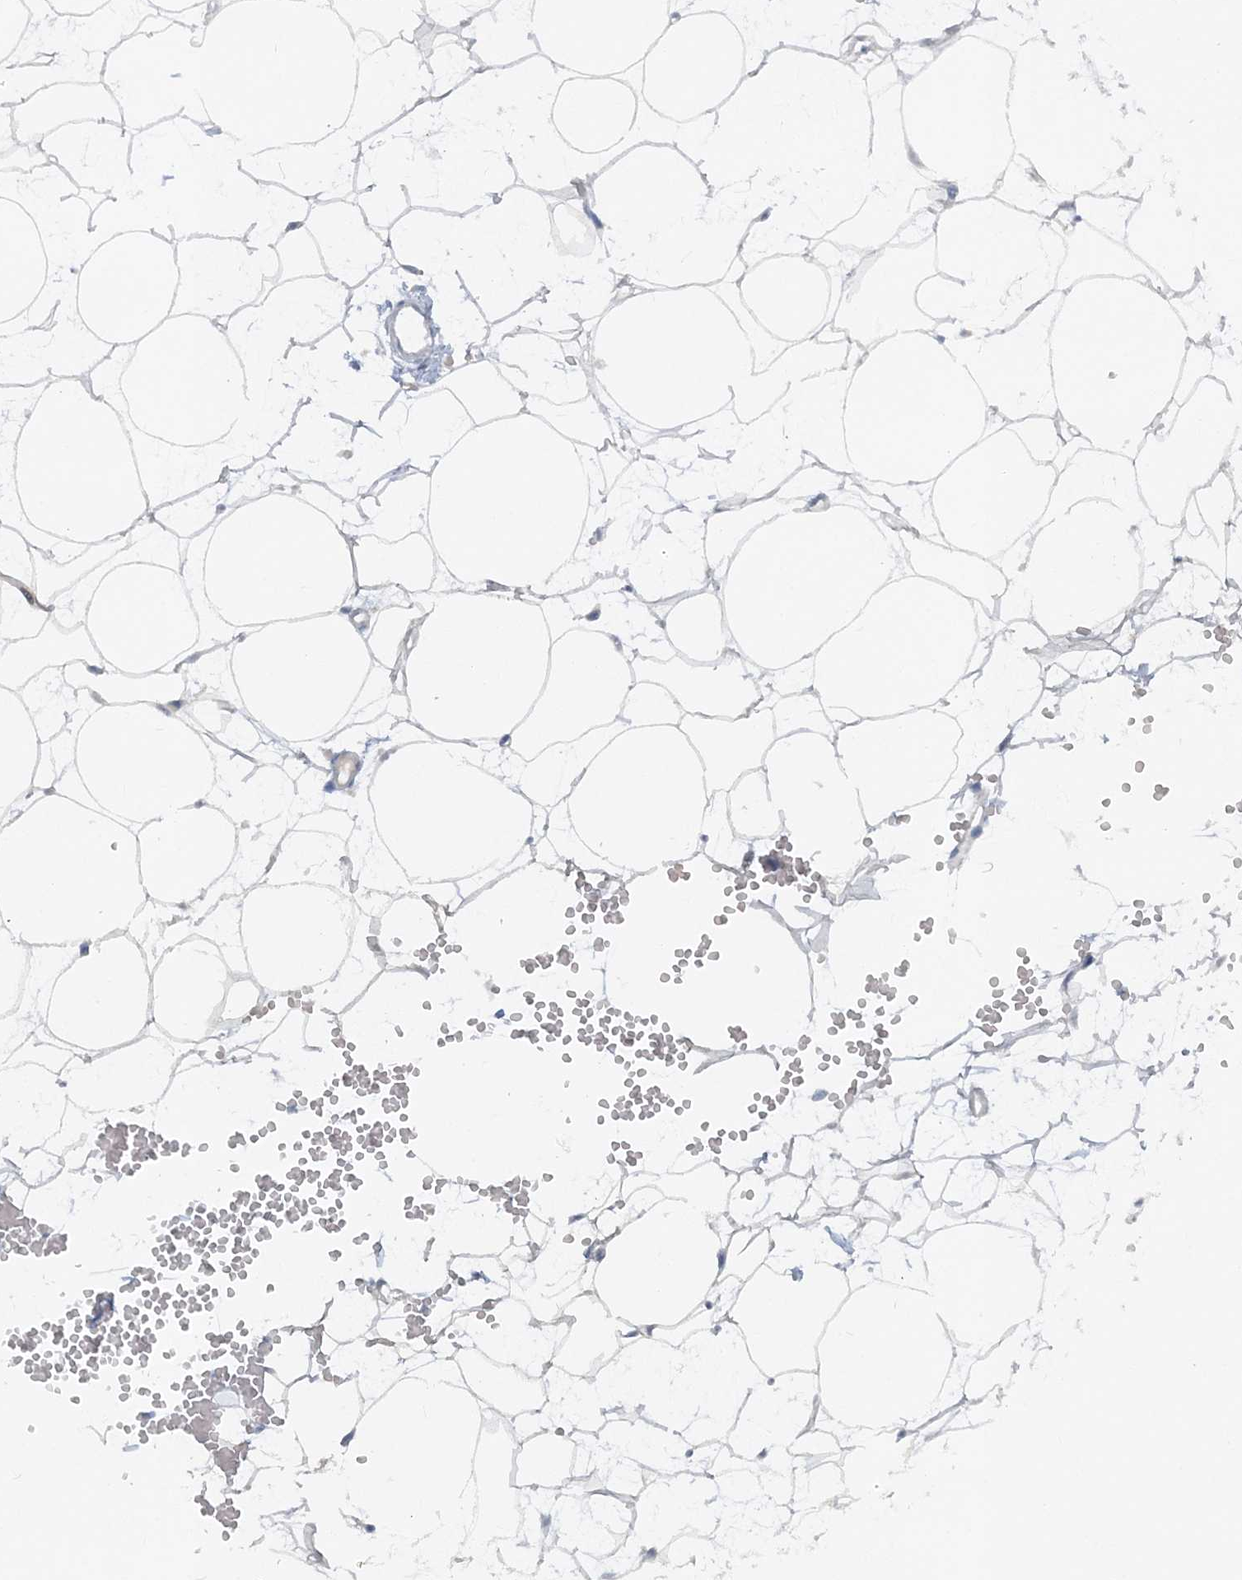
{"staining": {"intensity": "negative", "quantity": "none", "location": "none"}, "tissue": "adipose tissue", "cell_type": "Adipocytes", "image_type": "normal", "snomed": [{"axis": "morphology", "description": "Normal tissue, NOS"}, {"axis": "topography", "description": "Breast"}], "caption": "The histopathology image exhibits no significant staining in adipocytes of adipose tissue. Nuclei are stained in blue.", "gene": "ATP11A", "patient": {"sex": "female", "age": 23}}